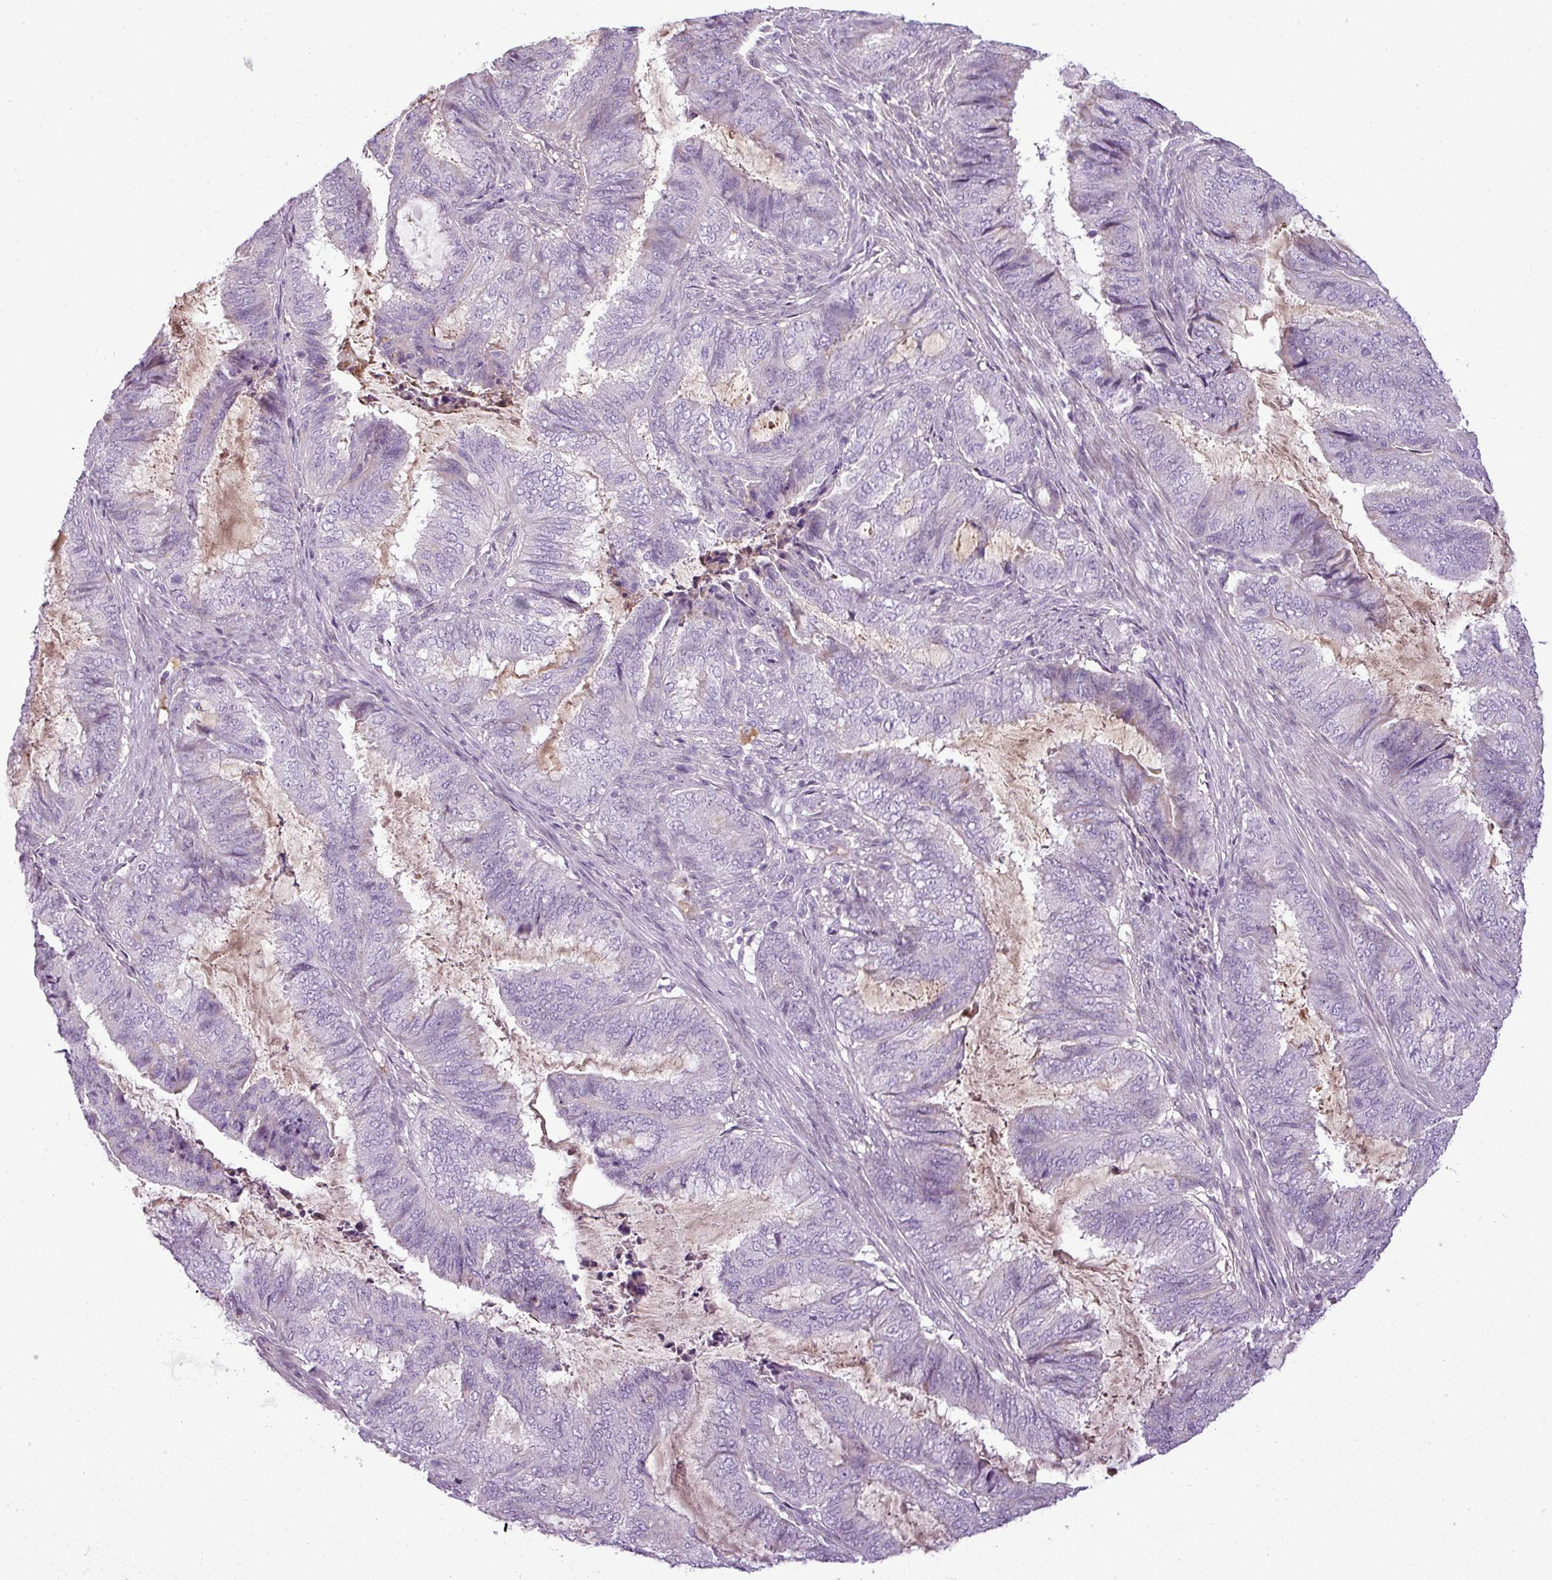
{"staining": {"intensity": "moderate", "quantity": "<25%", "location": "cytoplasmic/membranous,nuclear"}, "tissue": "endometrial cancer", "cell_type": "Tumor cells", "image_type": "cancer", "snomed": [{"axis": "morphology", "description": "Adenocarcinoma, NOS"}, {"axis": "topography", "description": "Endometrium"}], "caption": "Moderate cytoplasmic/membranous and nuclear protein expression is appreciated in about <25% of tumor cells in endometrial adenocarcinoma.", "gene": "C4B", "patient": {"sex": "female", "age": 51}}